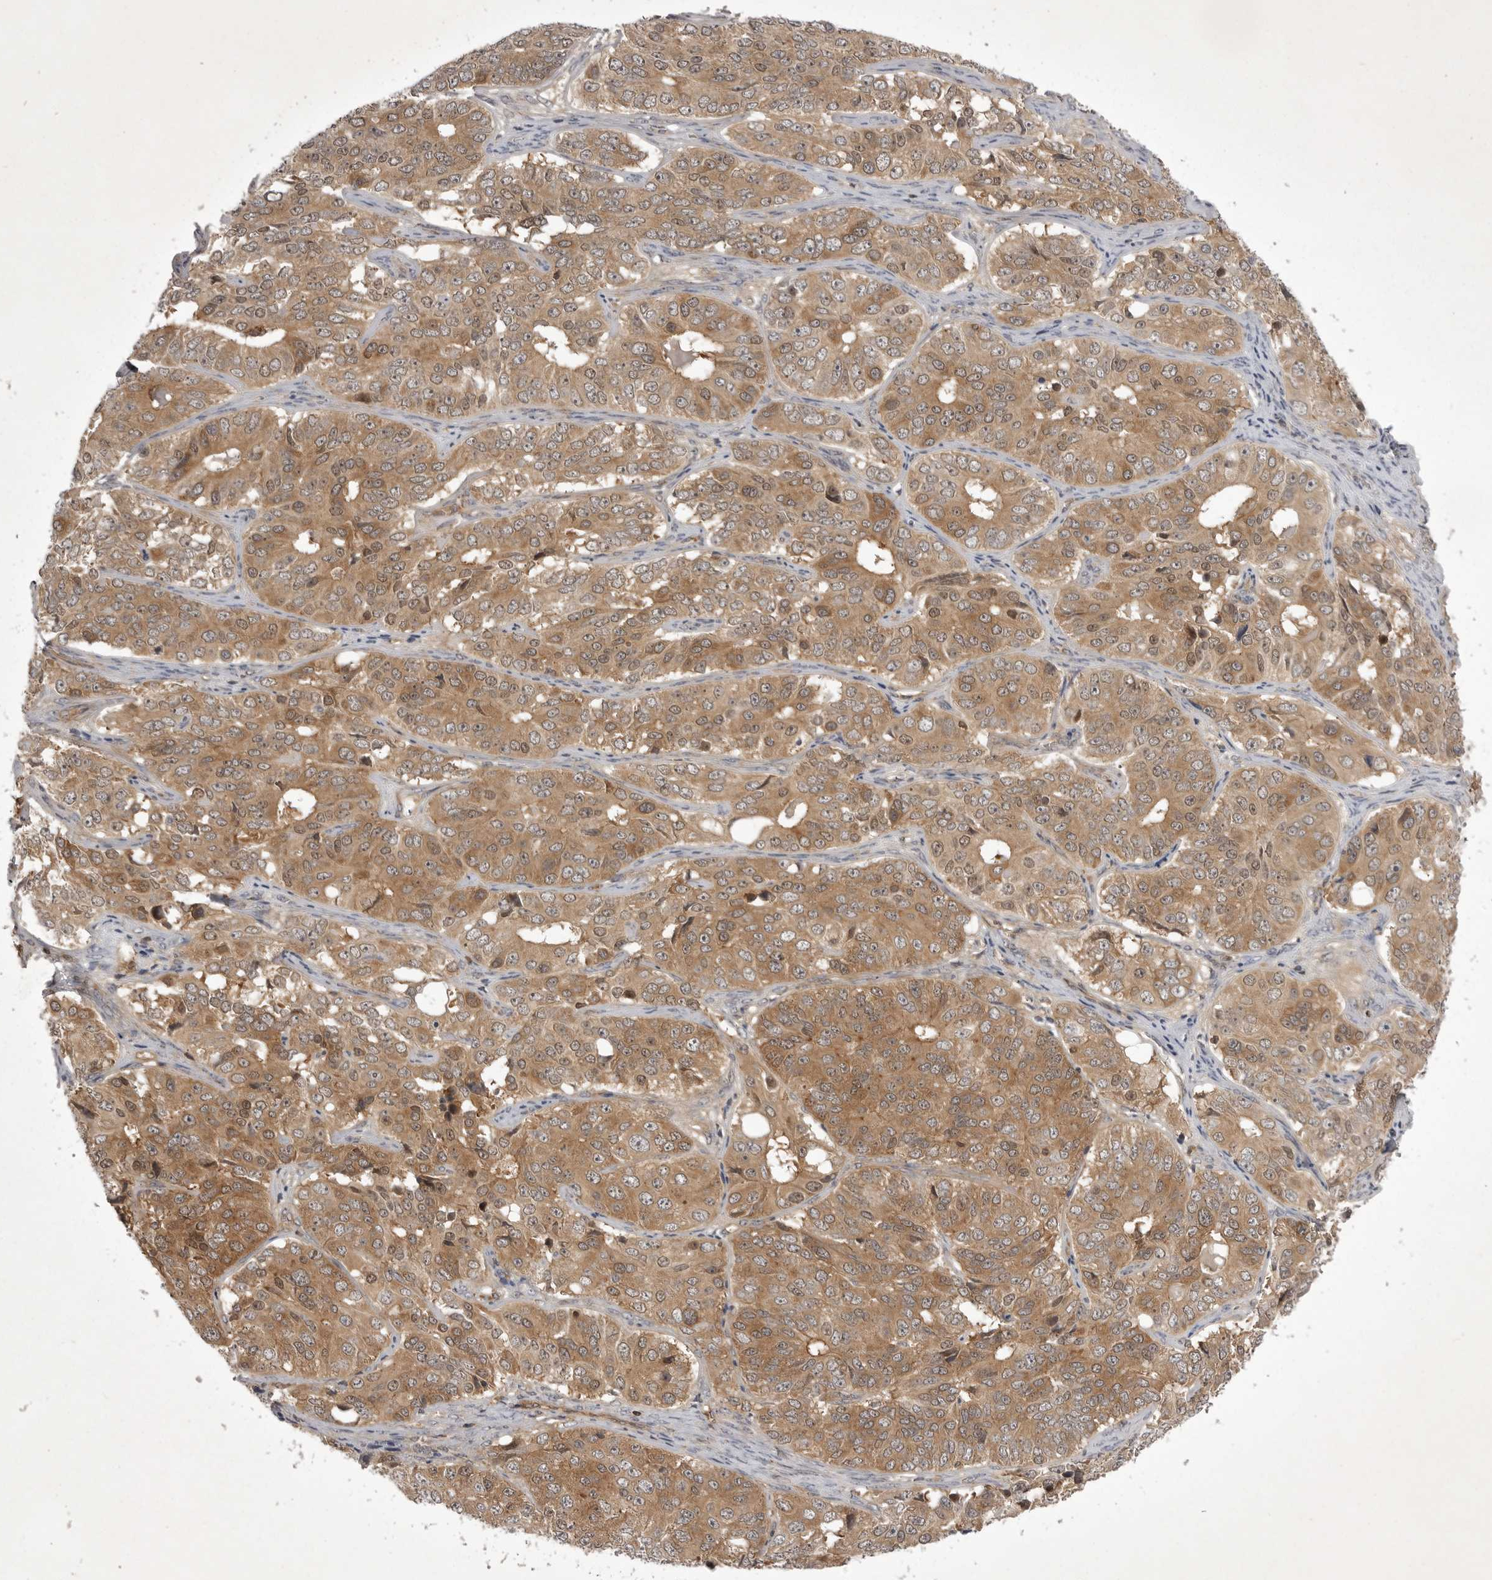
{"staining": {"intensity": "moderate", "quantity": ">75%", "location": "cytoplasmic/membranous"}, "tissue": "ovarian cancer", "cell_type": "Tumor cells", "image_type": "cancer", "snomed": [{"axis": "morphology", "description": "Carcinoma, endometroid"}, {"axis": "topography", "description": "Ovary"}], "caption": "A photomicrograph of endometroid carcinoma (ovarian) stained for a protein displays moderate cytoplasmic/membranous brown staining in tumor cells. The staining is performed using DAB (3,3'-diaminobenzidine) brown chromogen to label protein expression. The nuclei are counter-stained blue using hematoxylin.", "gene": "STK24", "patient": {"sex": "female", "age": 51}}